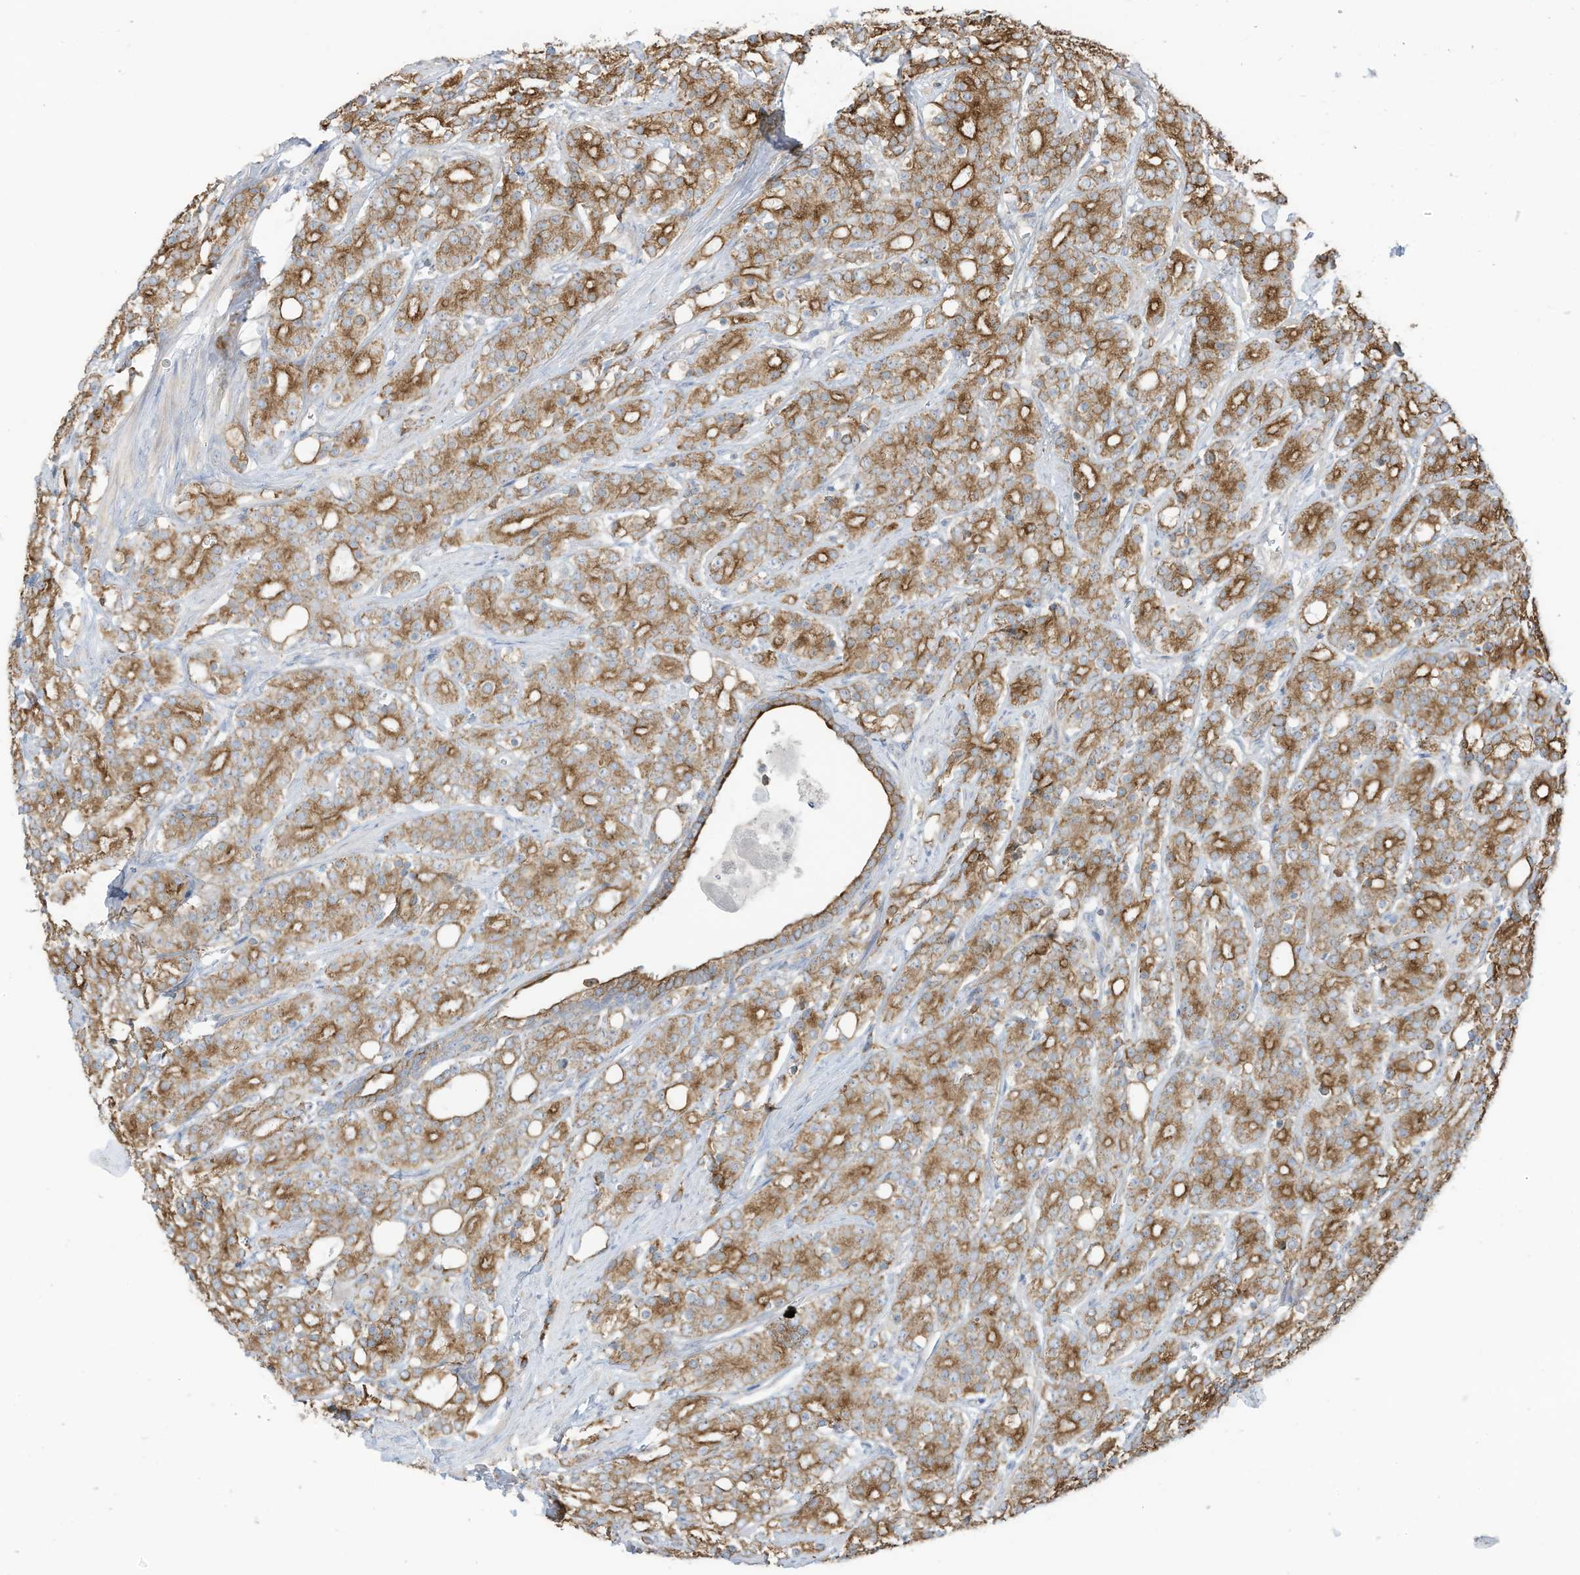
{"staining": {"intensity": "strong", "quantity": ">75%", "location": "cytoplasmic/membranous"}, "tissue": "prostate cancer", "cell_type": "Tumor cells", "image_type": "cancer", "snomed": [{"axis": "morphology", "description": "Adenocarcinoma, High grade"}, {"axis": "topography", "description": "Prostate"}], "caption": "IHC micrograph of neoplastic tissue: prostate cancer stained using immunohistochemistry exhibits high levels of strong protein expression localized specifically in the cytoplasmic/membranous of tumor cells, appearing as a cytoplasmic/membranous brown color.", "gene": "CGAS", "patient": {"sex": "male", "age": 62}}